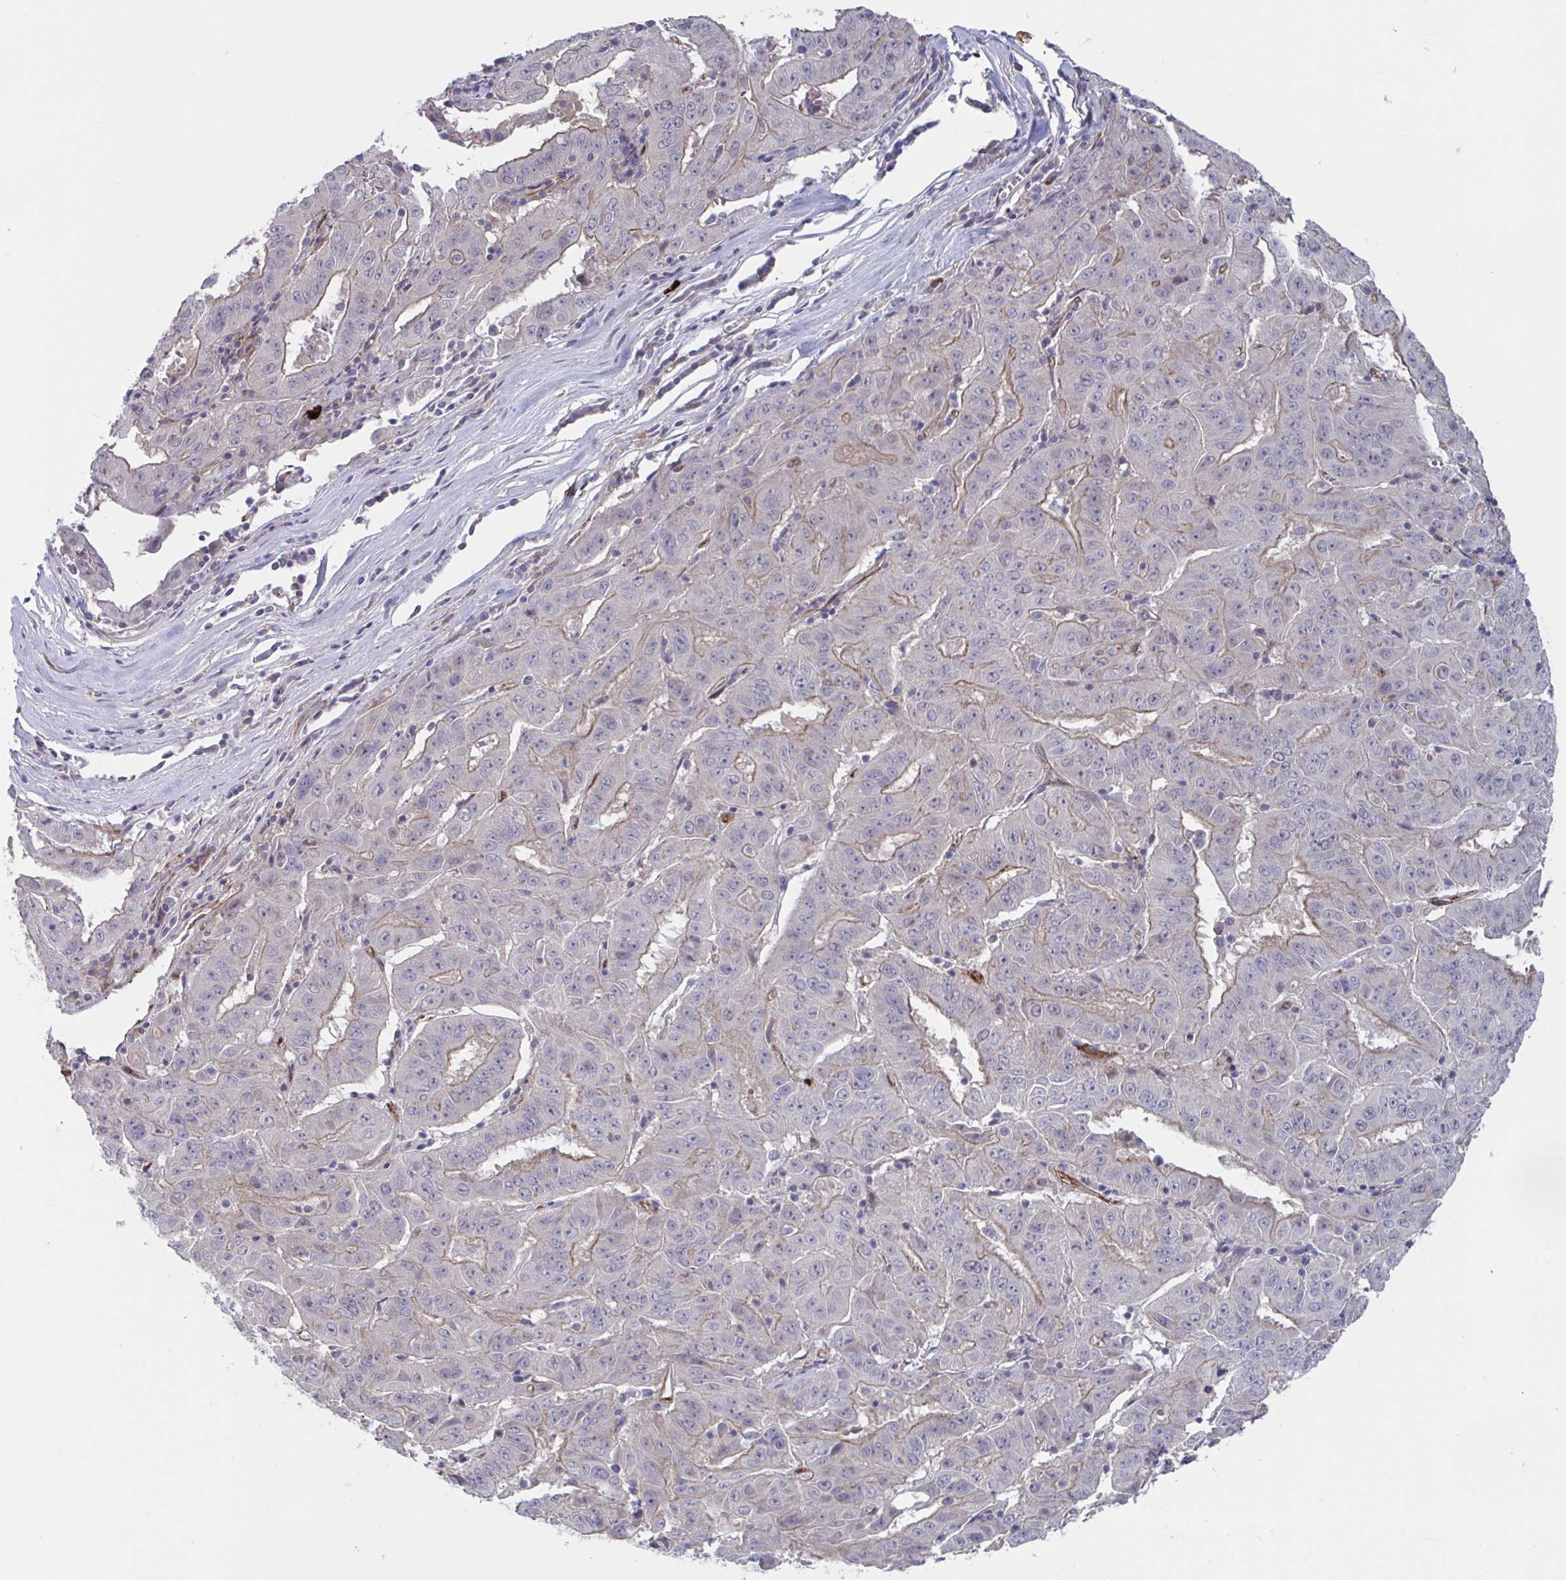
{"staining": {"intensity": "moderate", "quantity": "25%-75%", "location": "cytoplasmic/membranous"}, "tissue": "pancreatic cancer", "cell_type": "Tumor cells", "image_type": "cancer", "snomed": [{"axis": "morphology", "description": "Adenocarcinoma, NOS"}, {"axis": "topography", "description": "Pancreas"}], "caption": "About 25%-75% of tumor cells in human pancreatic cancer display moderate cytoplasmic/membranous protein positivity as visualized by brown immunohistochemical staining.", "gene": "STK26", "patient": {"sex": "male", "age": 63}}